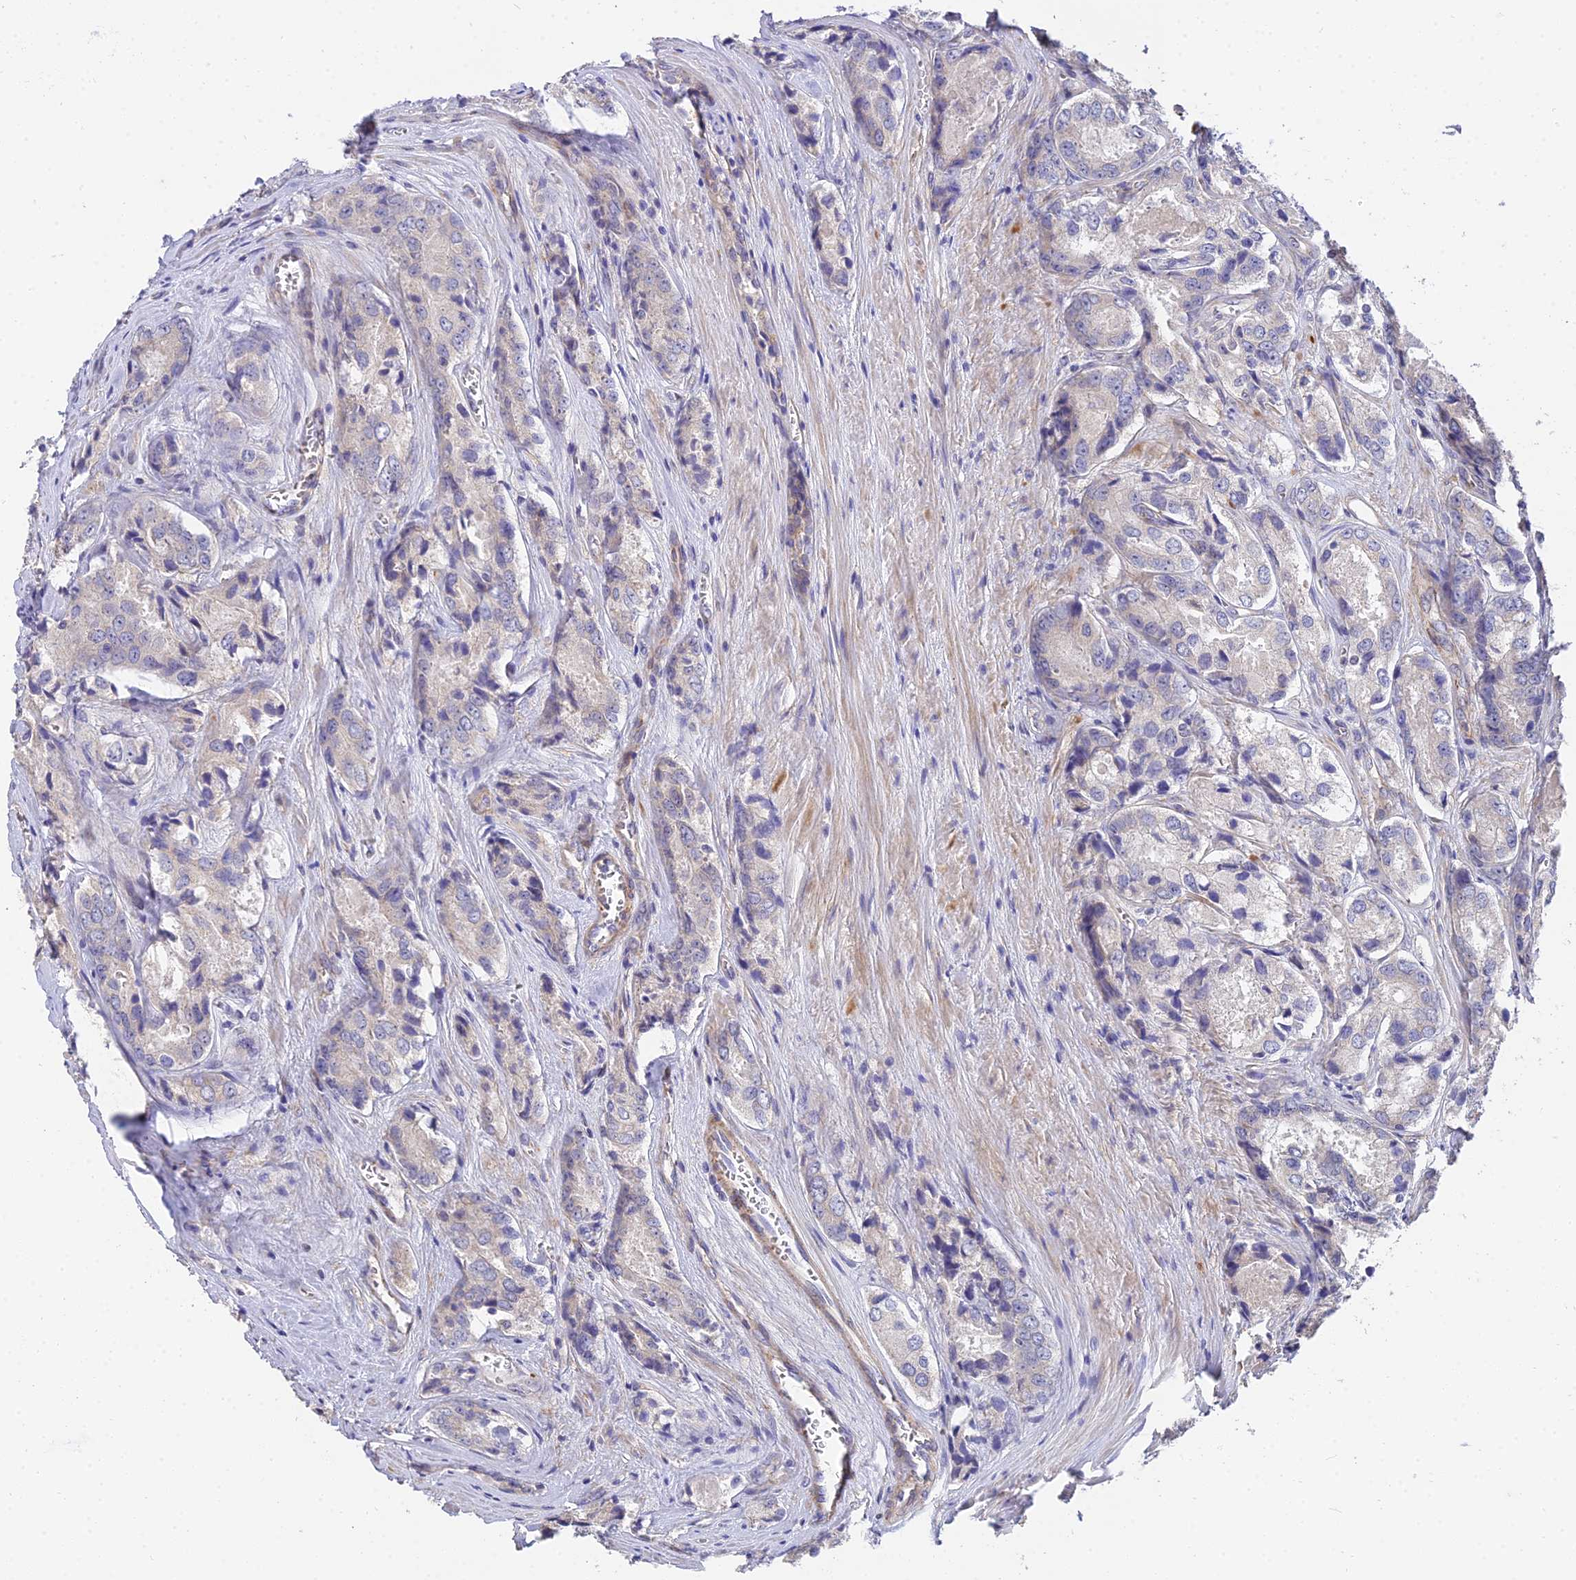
{"staining": {"intensity": "weak", "quantity": "<25%", "location": "cytoplasmic/membranous"}, "tissue": "prostate cancer", "cell_type": "Tumor cells", "image_type": "cancer", "snomed": [{"axis": "morphology", "description": "Adenocarcinoma, Low grade"}, {"axis": "topography", "description": "Prostate"}], "caption": "High power microscopy photomicrograph of an immunohistochemistry photomicrograph of low-grade adenocarcinoma (prostate), revealing no significant expression in tumor cells.", "gene": "ARL8B", "patient": {"sex": "male", "age": 68}}